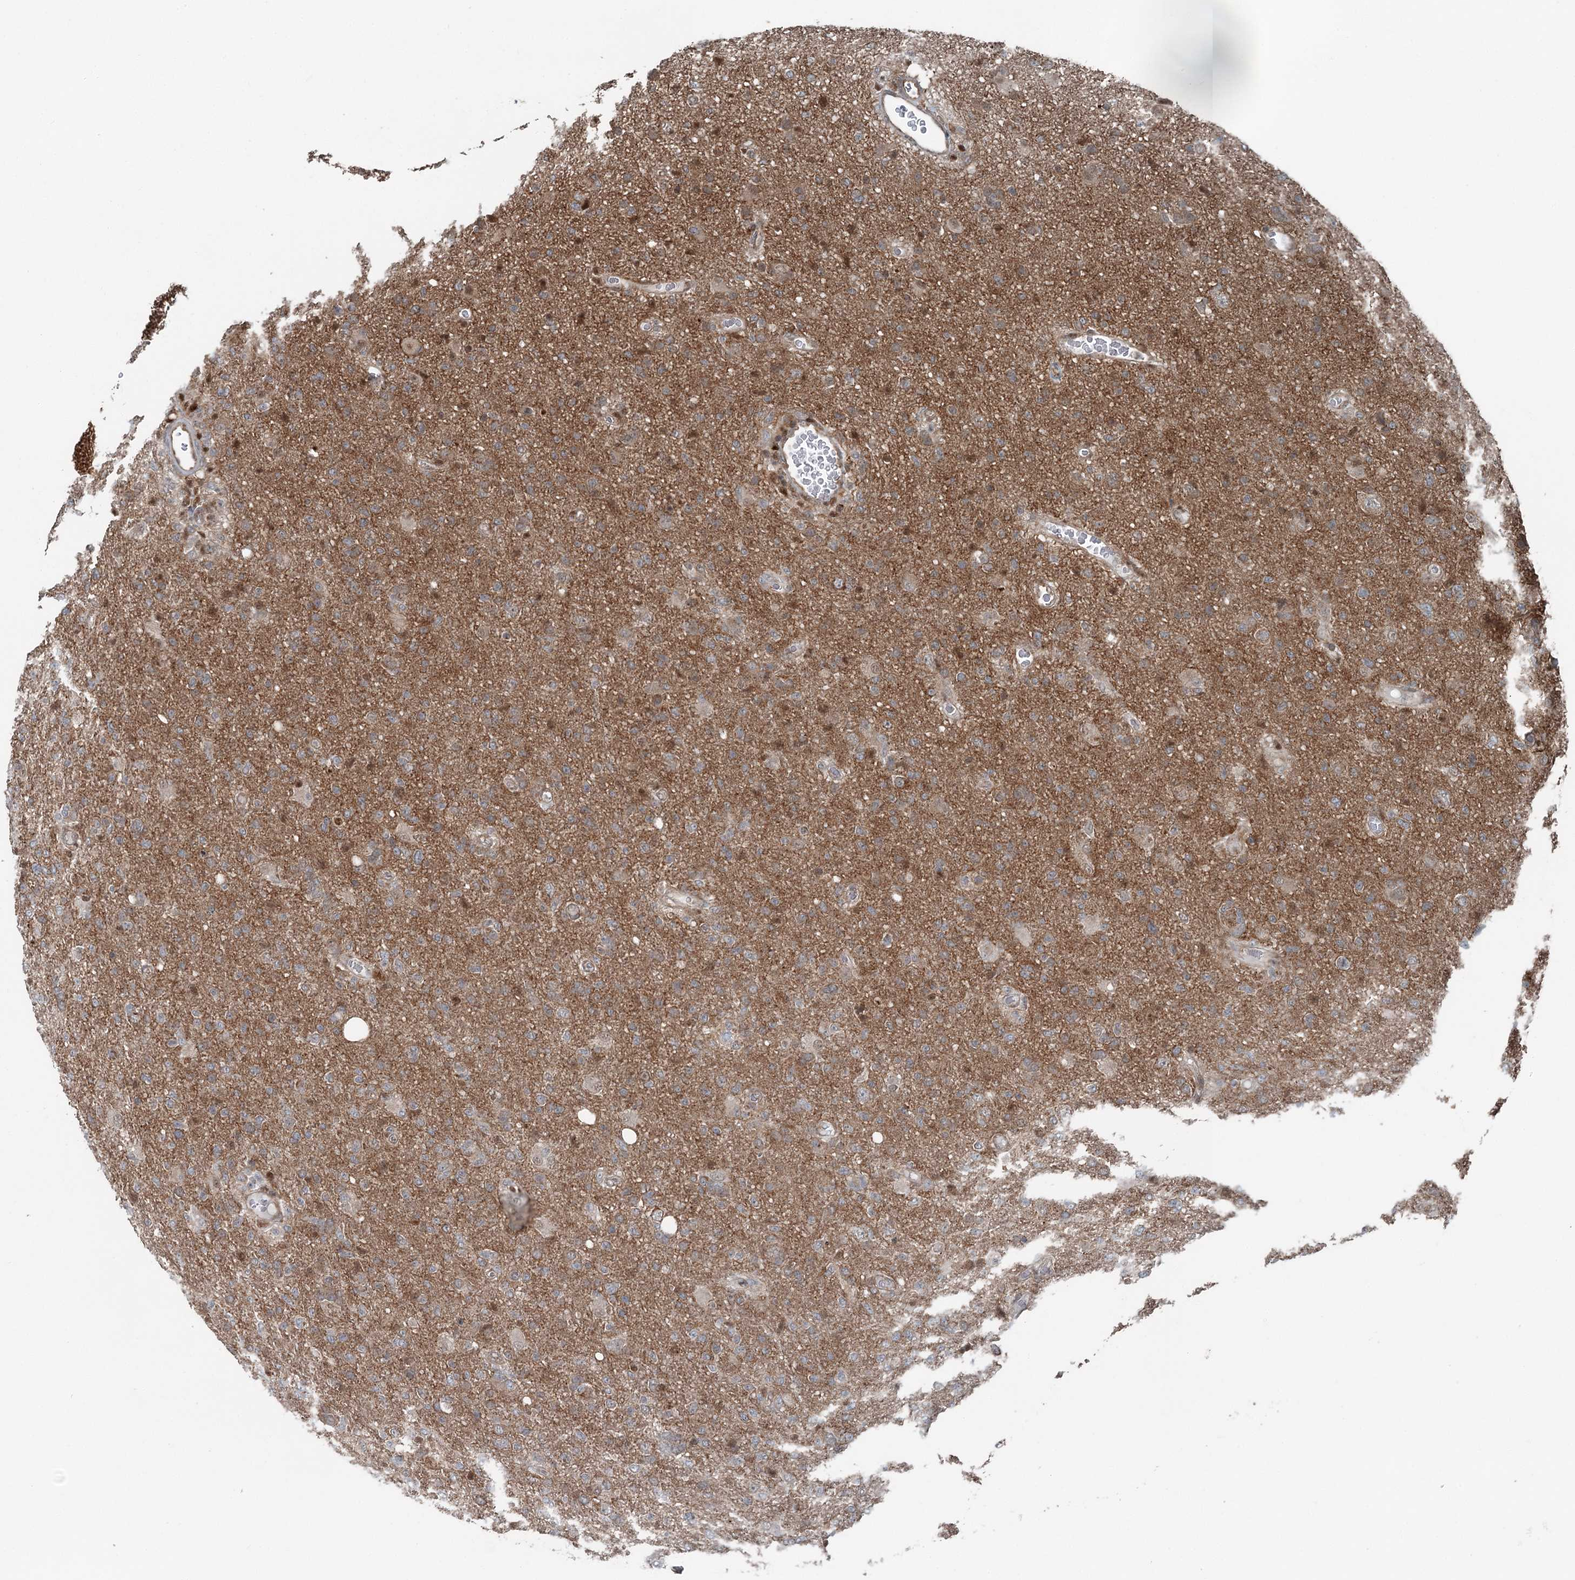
{"staining": {"intensity": "moderate", "quantity": "<25%", "location": "cytoplasmic/membranous"}, "tissue": "glioma", "cell_type": "Tumor cells", "image_type": "cancer", "snomed": [{"axis": "morphology", "description": "Glioma, malignant, High grade"}, {"axis": "topography", "description": "Brain"}], "caption": "Brown immunohistochemical staining in human glioma exhibits moderate cytoplasmic/membranous positivity in approximately <25% of tumor cells. (Brightfield microscopy of DAB IHC at high magnification).", "gene": "WAPL", "patient": {"sex": "female", "age": 57}}